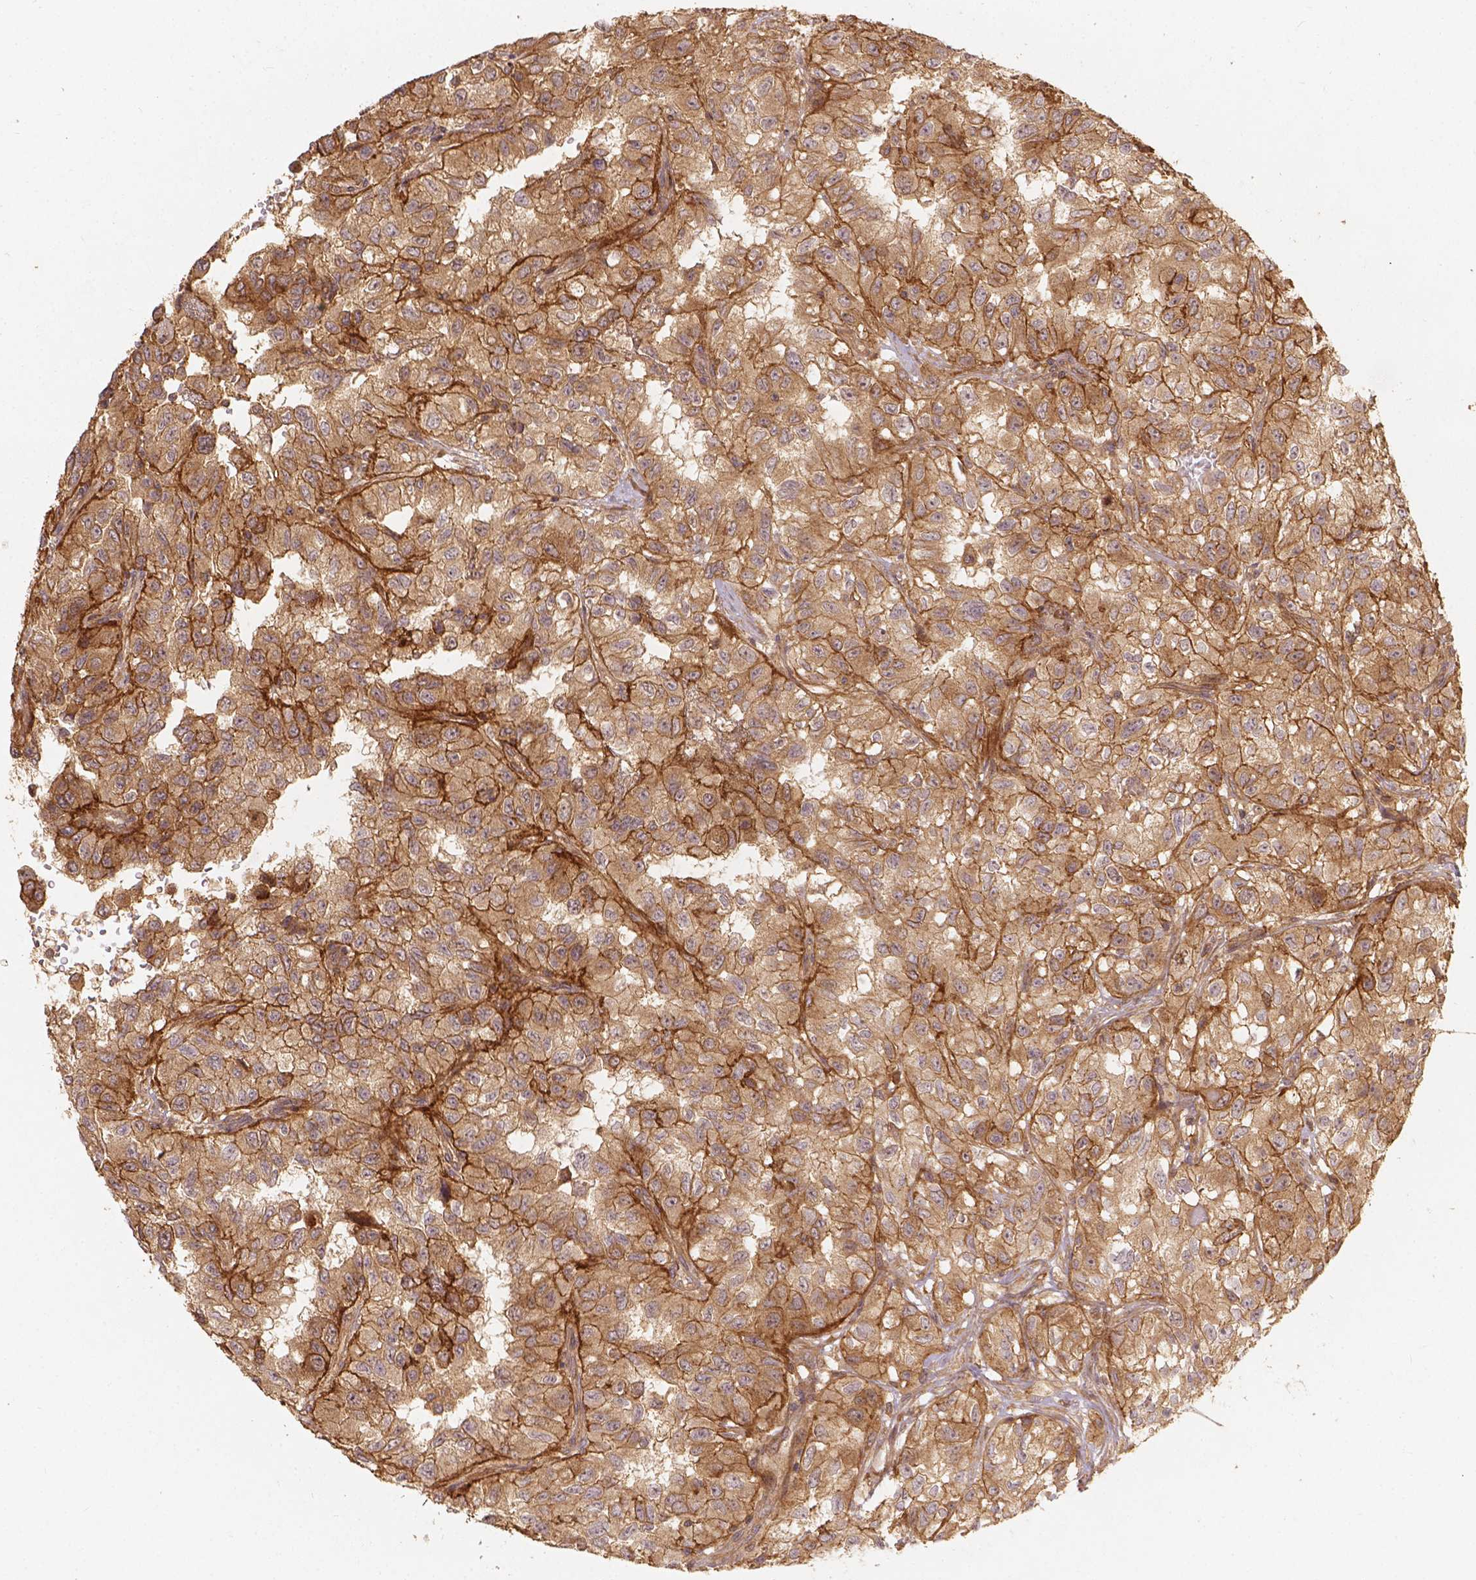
{"staining": {"intensity": "moderate", "quantity": ">75%", "location": "cytoplasmic/membranous"}, "tissue": "renal cancer", "cell_type": "Tumor cells", "image_type": "cancer", "snomed": [{"axis": "morphology", "description": "Adenocarcinoma, NOS"}, {"axis": "topography", "description": "Kidney"}], "caption": "Approximately >75% of tumor cells in human adenocarcinoma (renal) display moderate cytoplasmic/membranous protein positivity as visualized by brown immunohistochemical staining.", "gene": "XPR1", "patient": {"sex": "male", "age": 64}}